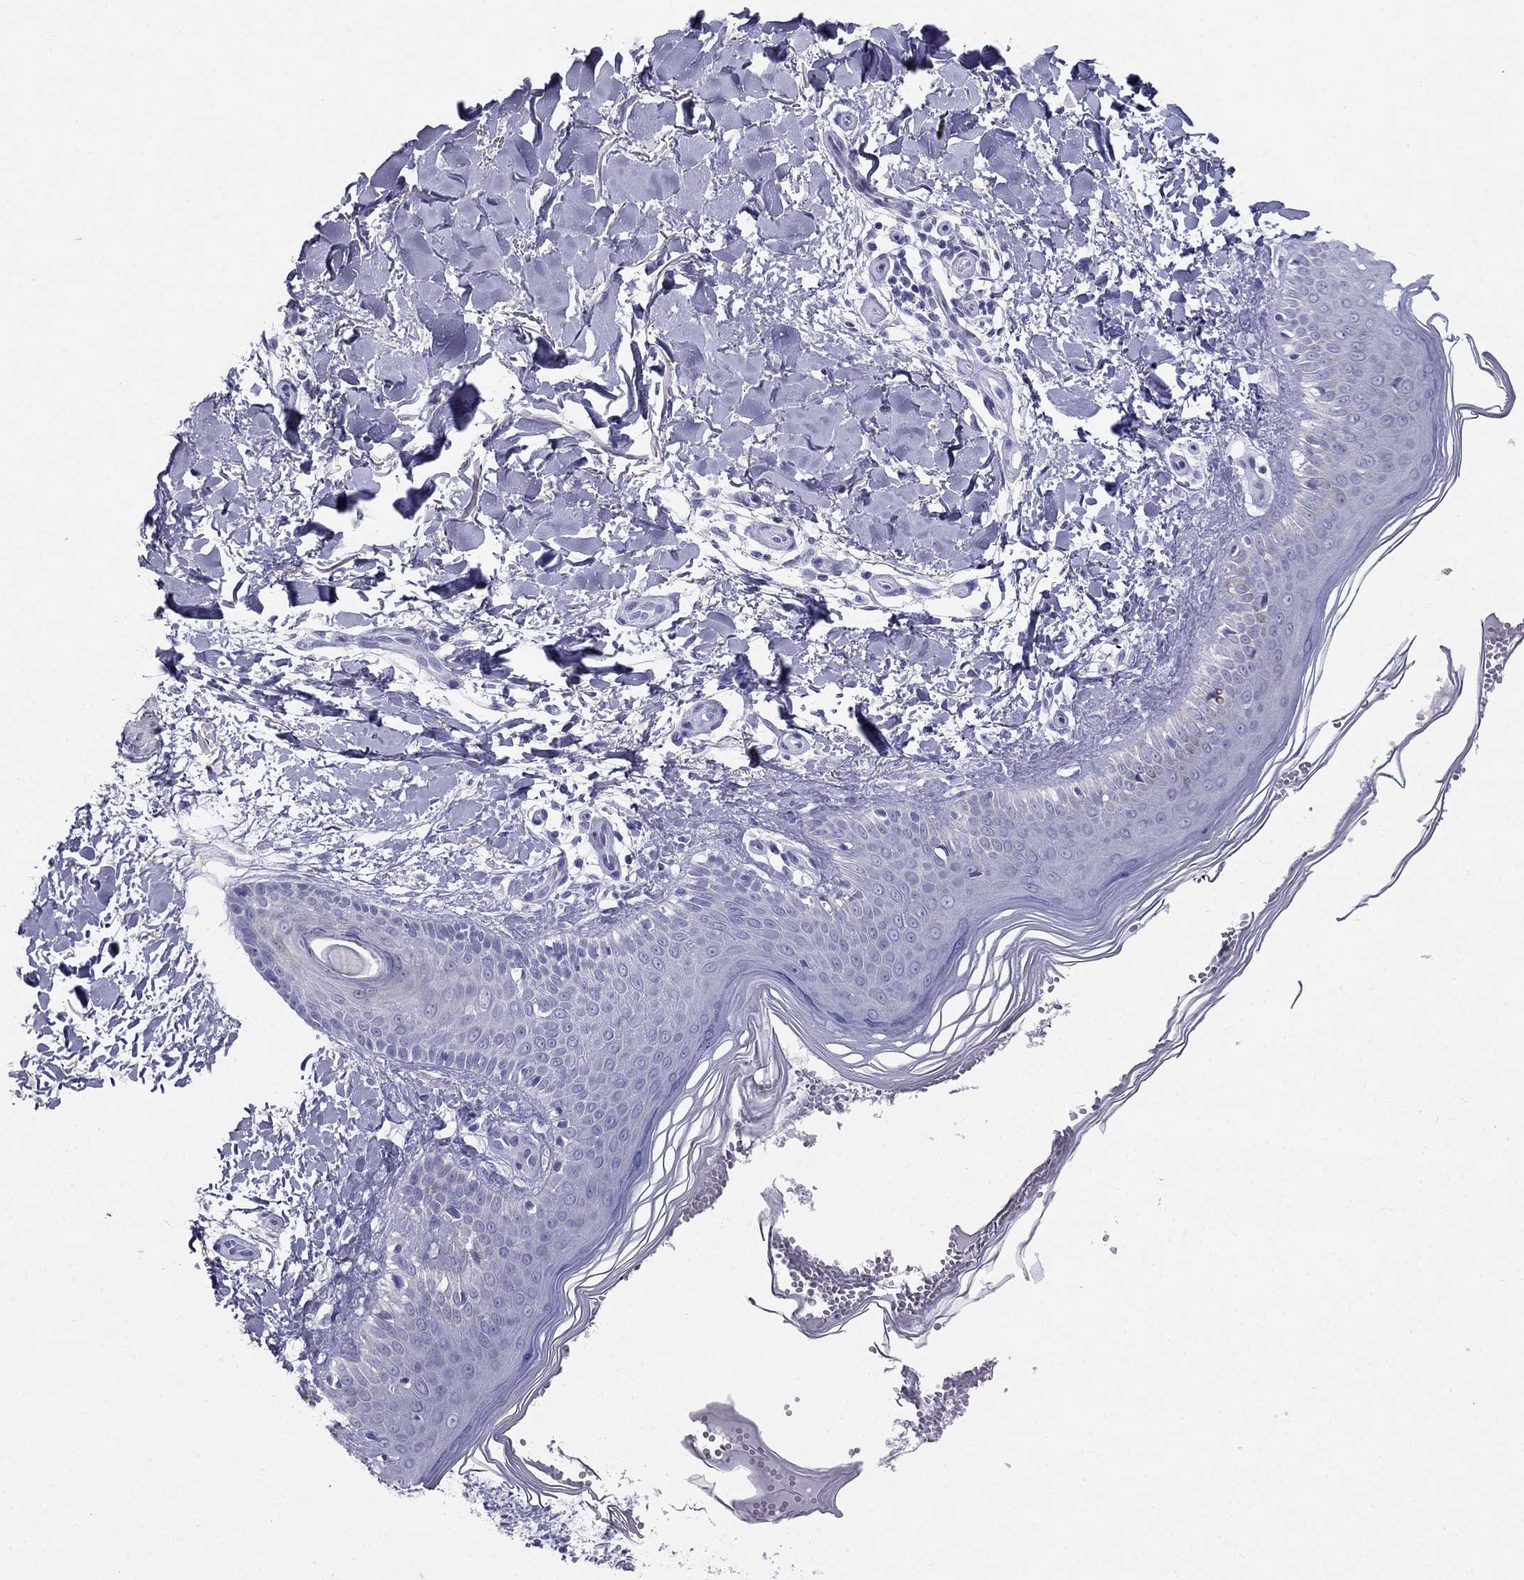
{"staining": {"intensity": "negative", "quantity": "none", "location": "none"}, "tissue": "melanoma", "cell_type": "Tumor cells", "image_type": "cancer", "snomed": [{"axis": "morphology", "description": "Malignant melanoma, NOS"}, {"axis": "topography", "description": "Skin"}], "caption": "Photomicrograph shows no significant protein staining in tumor cells of malignant melanoma.", "gene": "RFLNA", "patient": {"sex": "female", "age": 73}}